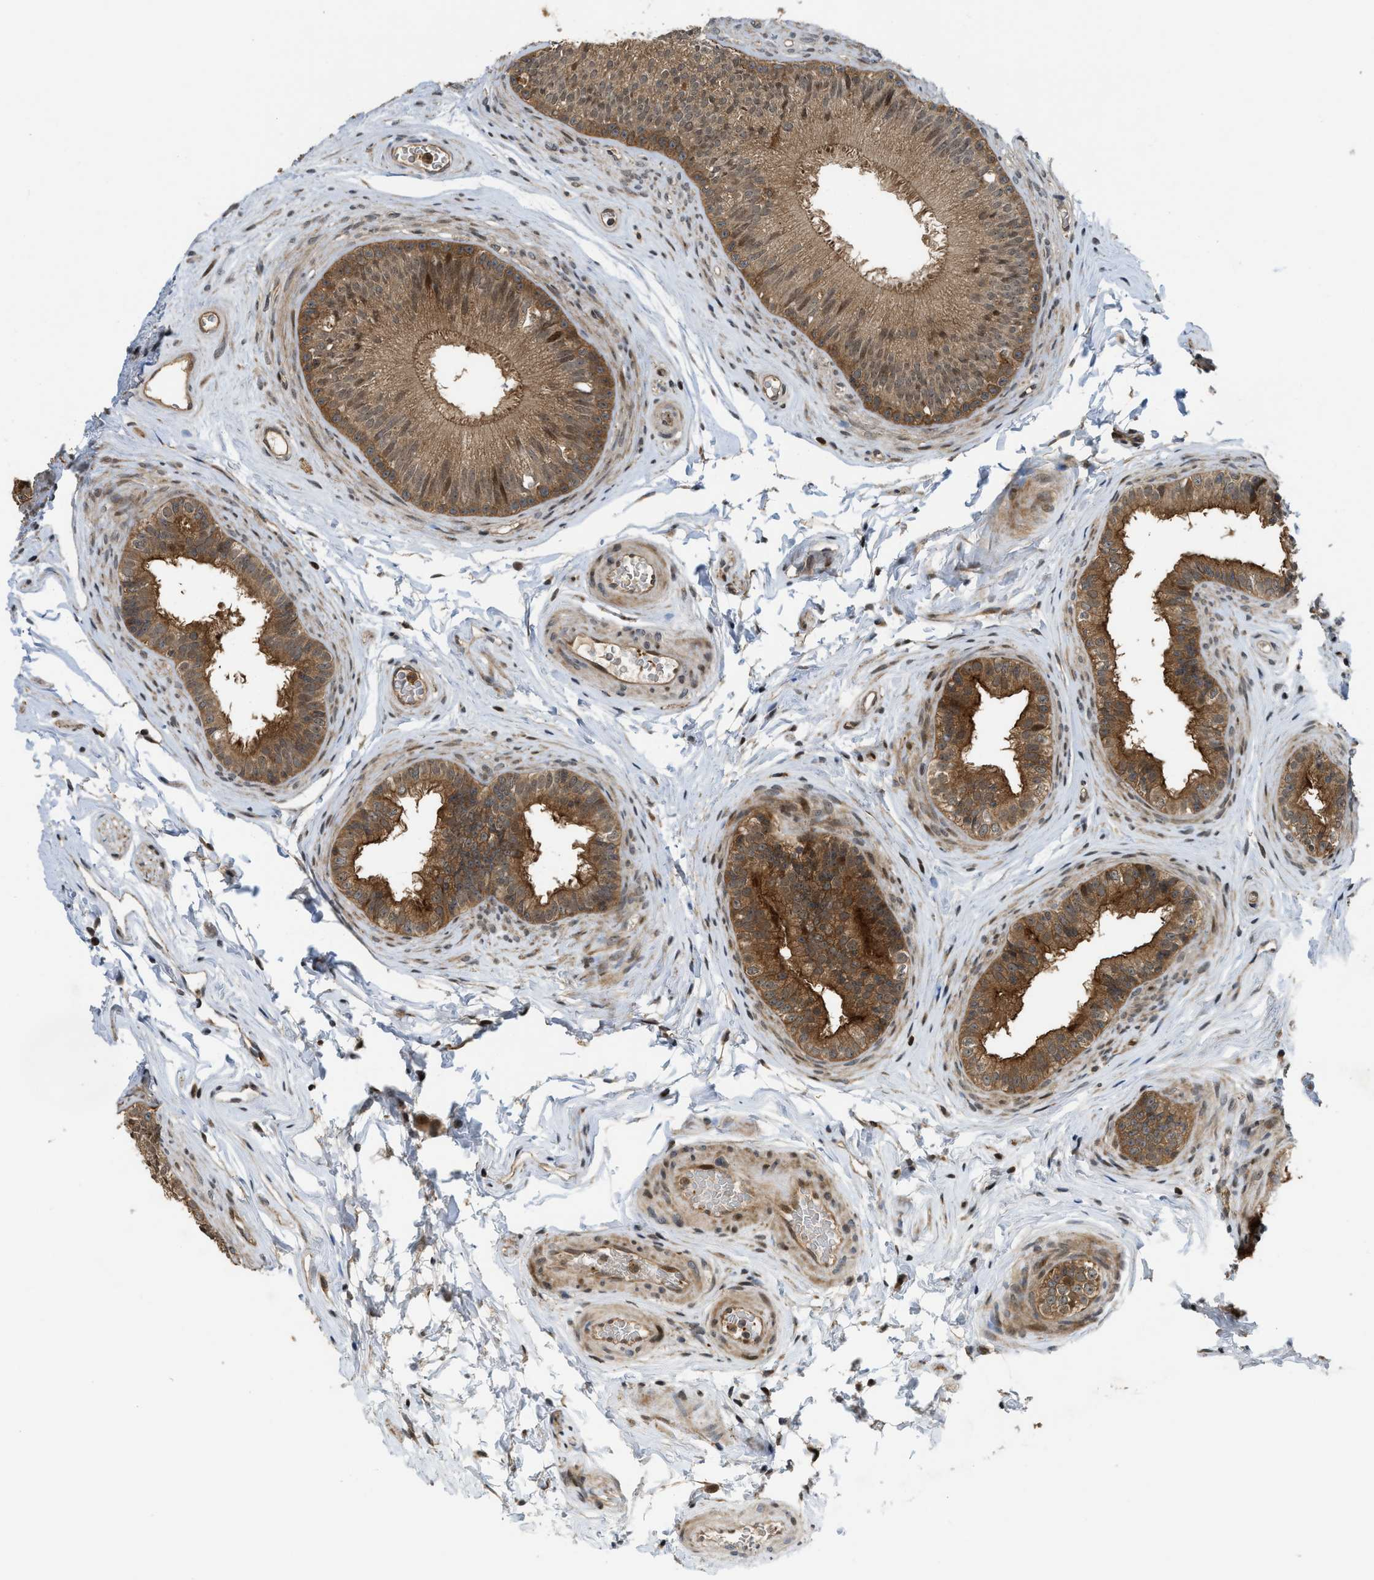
{"staining": {"intensity": "moderate", "quantity": ">75%", "location": "cytoplasmic/membranous"}, "tissue": "epididymis", "cell_type": "Glandular cells", "image_type": "normal", "snomed": [{"axis": "morphology", "description": "Normal tissue, NOS"}, {"axis": "topography", "description": "Testis"}, {"axis": "topography", "description": "Epididymis"}], "caption": "Glandular cells demonstrate medium levels of moderate cytoplasmic/membranous staining in about >75% of cells in benign human epididymis. (brown staining indicates protein expression, while blue staining denotes nuclei).", "gene": "DNAJC28", "patient": {"sex": "male", "age": 36}}